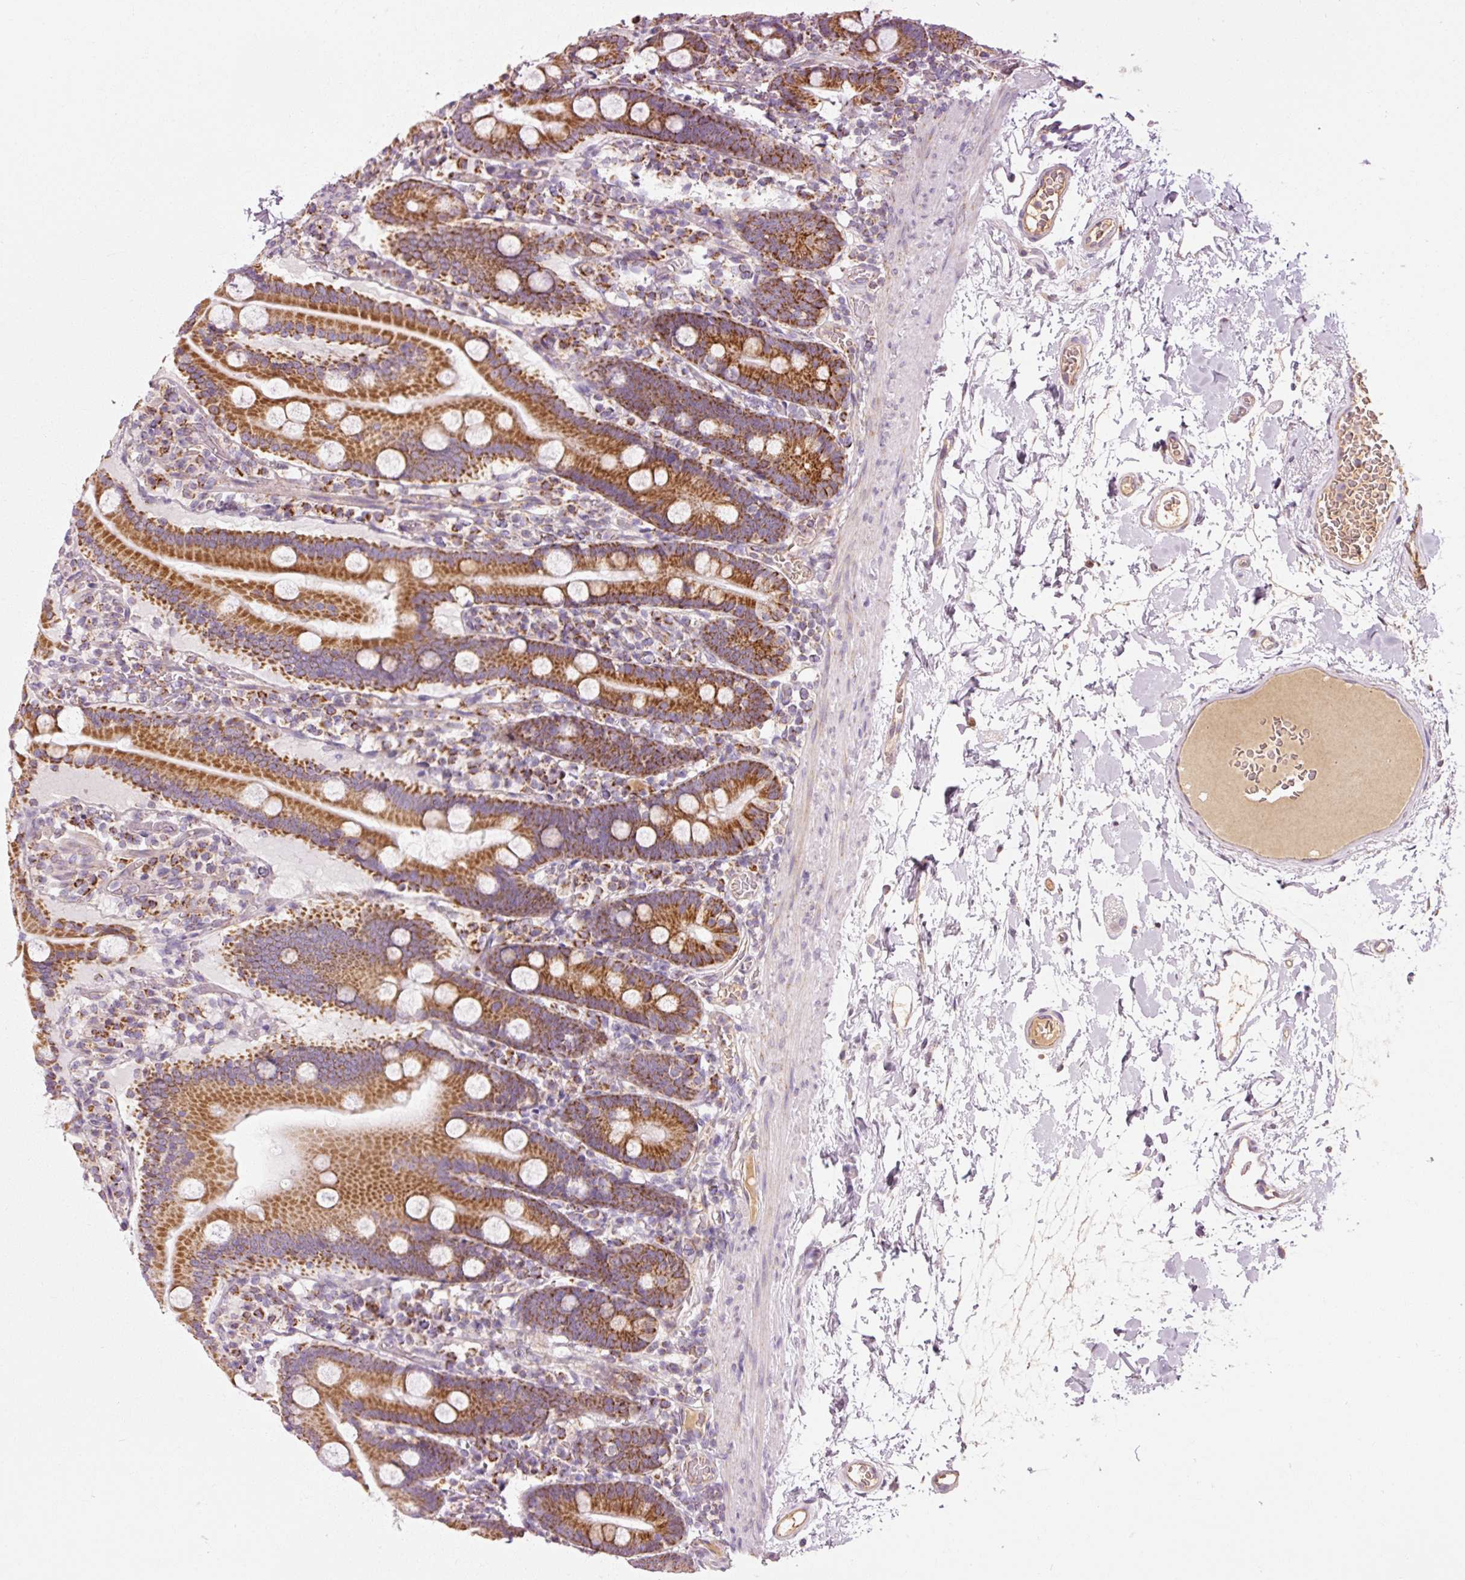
{"staining": {"intensity": "strong", "quantity": ">75%", "location": "cytoplasmic/membranous"}, "tissue": "duodenum", "cell_type": "Glandular cells", "image_type": "normal", "snomed": [{"axis": "morphology", "description": "Normal tissue, NOS"}, {"axis": "topography", "description": "Duodenum"}], "caption": "Immunohistochemical staining of benign duodenum shows >75% levels of strong cytoplasmic/membranous protein staining in approximately >75% of glandular cells.", "gene": "NDUFB4", "patient": {"sex": "male", "age": 55}}